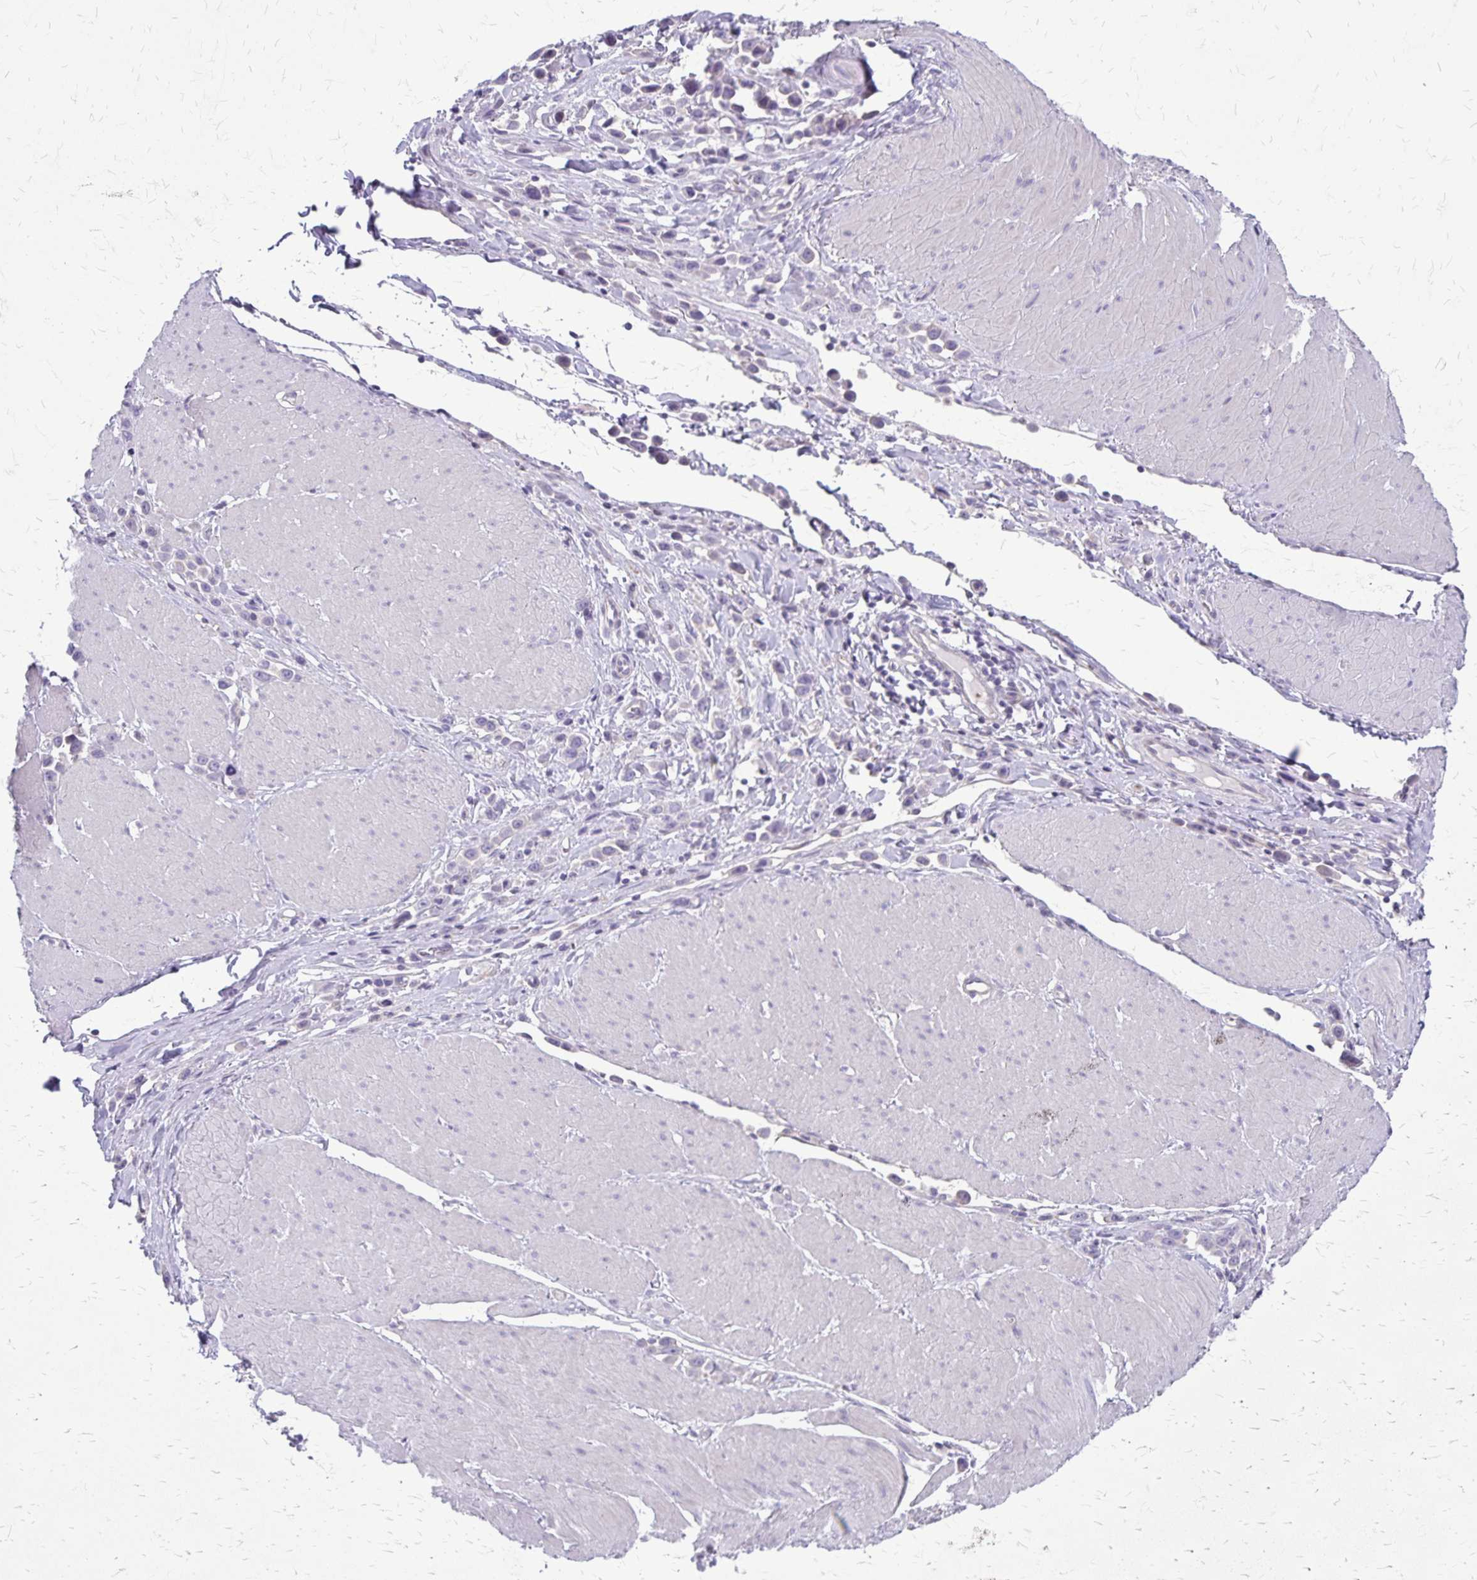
{"staining": {"intensity": "negative", "quantity": "none", "location": "none"}, "tissue": "stomach cancer", "cell_type": "Tumor cells", "image_type": "cancer", "snomed": [{"axis": "morphology", "description": "Adenocarcinoma, NOS"}, {"axis": "topography", "description": "Stomach"}], "caption": "High power microscopy image of an immunohistochemistry (IHC) histopathology image of stomach cancer (adenocarcinoma), revealing no significant expression in tumor cells.", "gene": "GP9", "patient": {"sex": "male", "age": 47}}